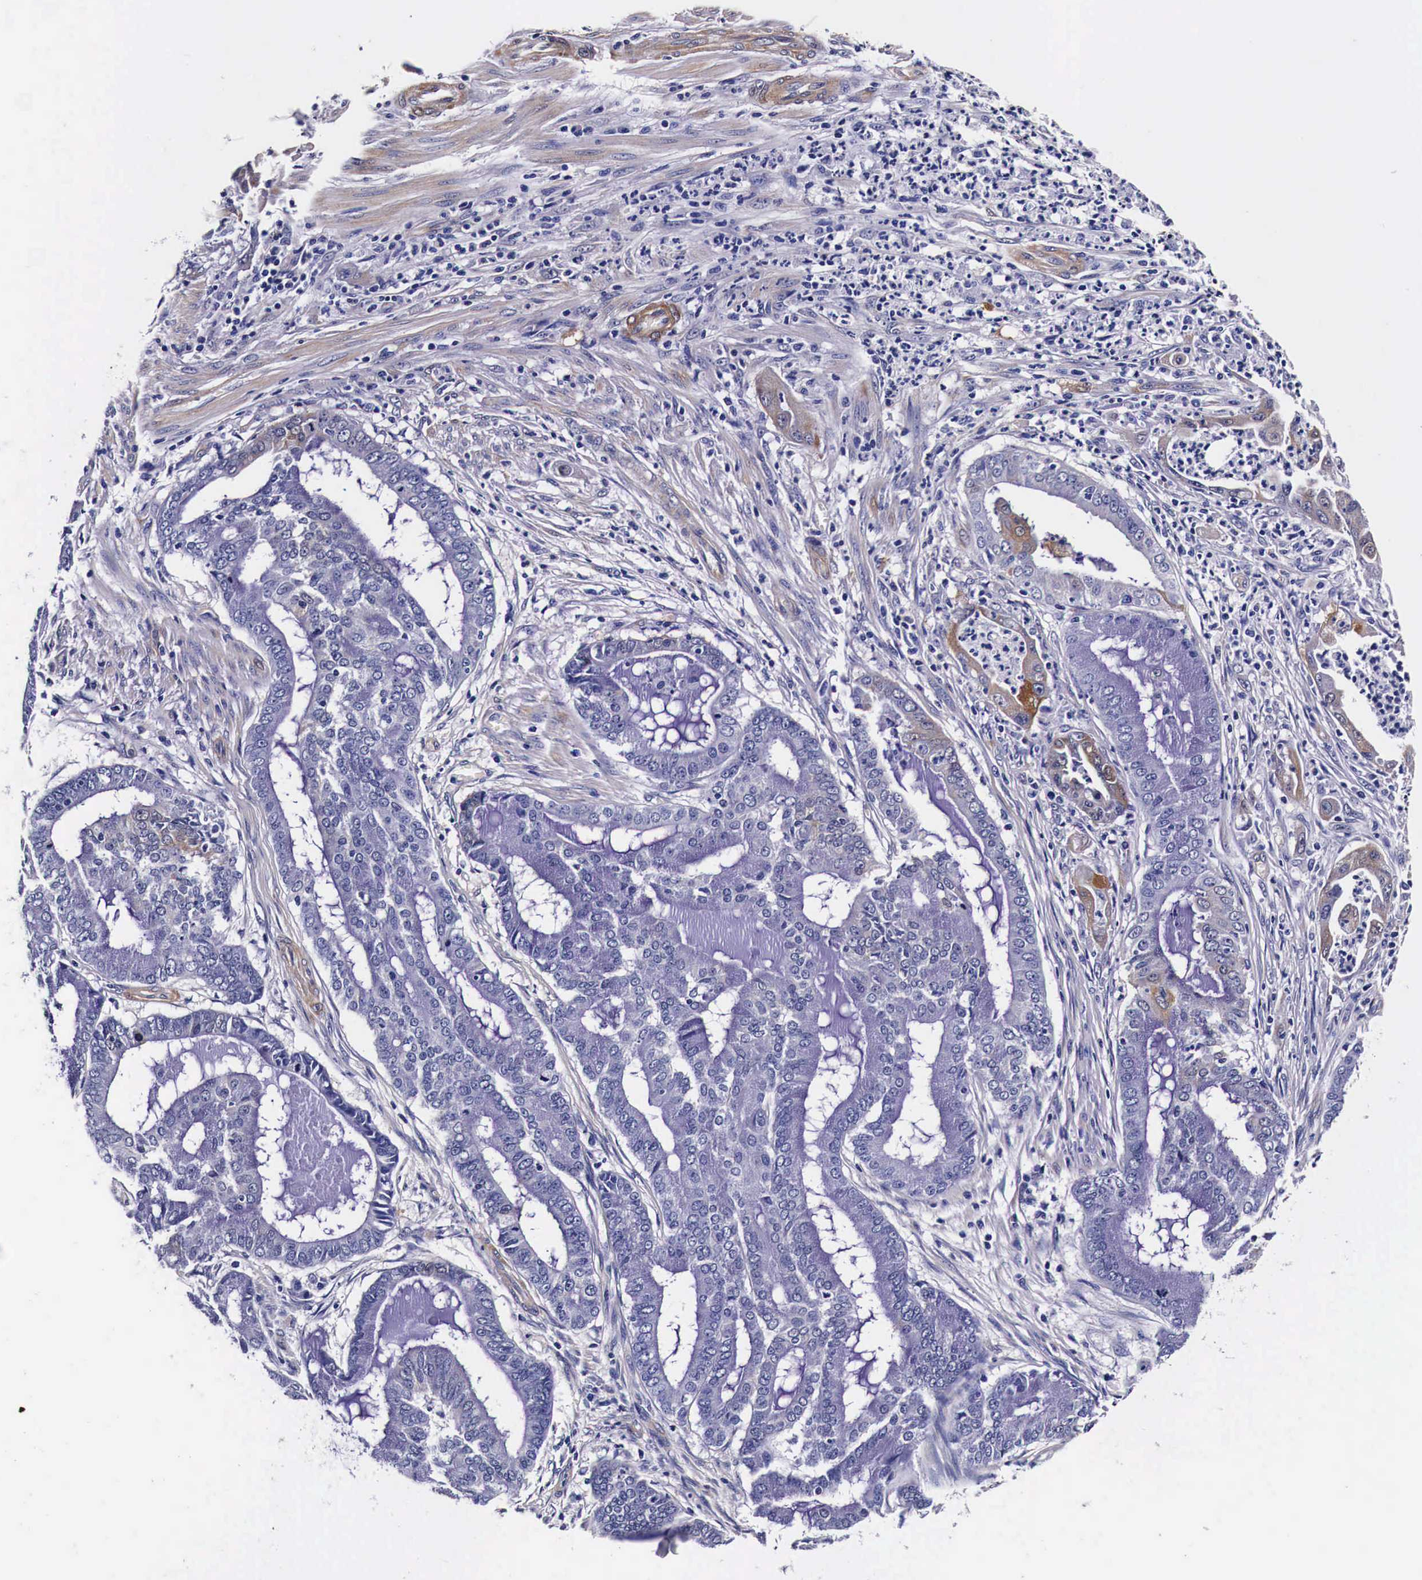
{"staining": {"intensity": "moderate", "quantity": "<25%", "location": "cytoplasmic/membranous"}, "tissue": "endometrial cancer", "cell_type": "Tumor cells", "image_type": "cancer", "snomed": [{"axis": "morphology", "description": "Adenocarcinoma, NOS"}, {"axis": "topography", "description": "Endometrium"}], "caption": "Moderate cytoplasmic/membranous protein staining is appreciated in approximately <25% of tumor cells in endometrial adenocarcinoma.", "gene": "HSPB1", "patient": {"sex": "female", "age": 63}}